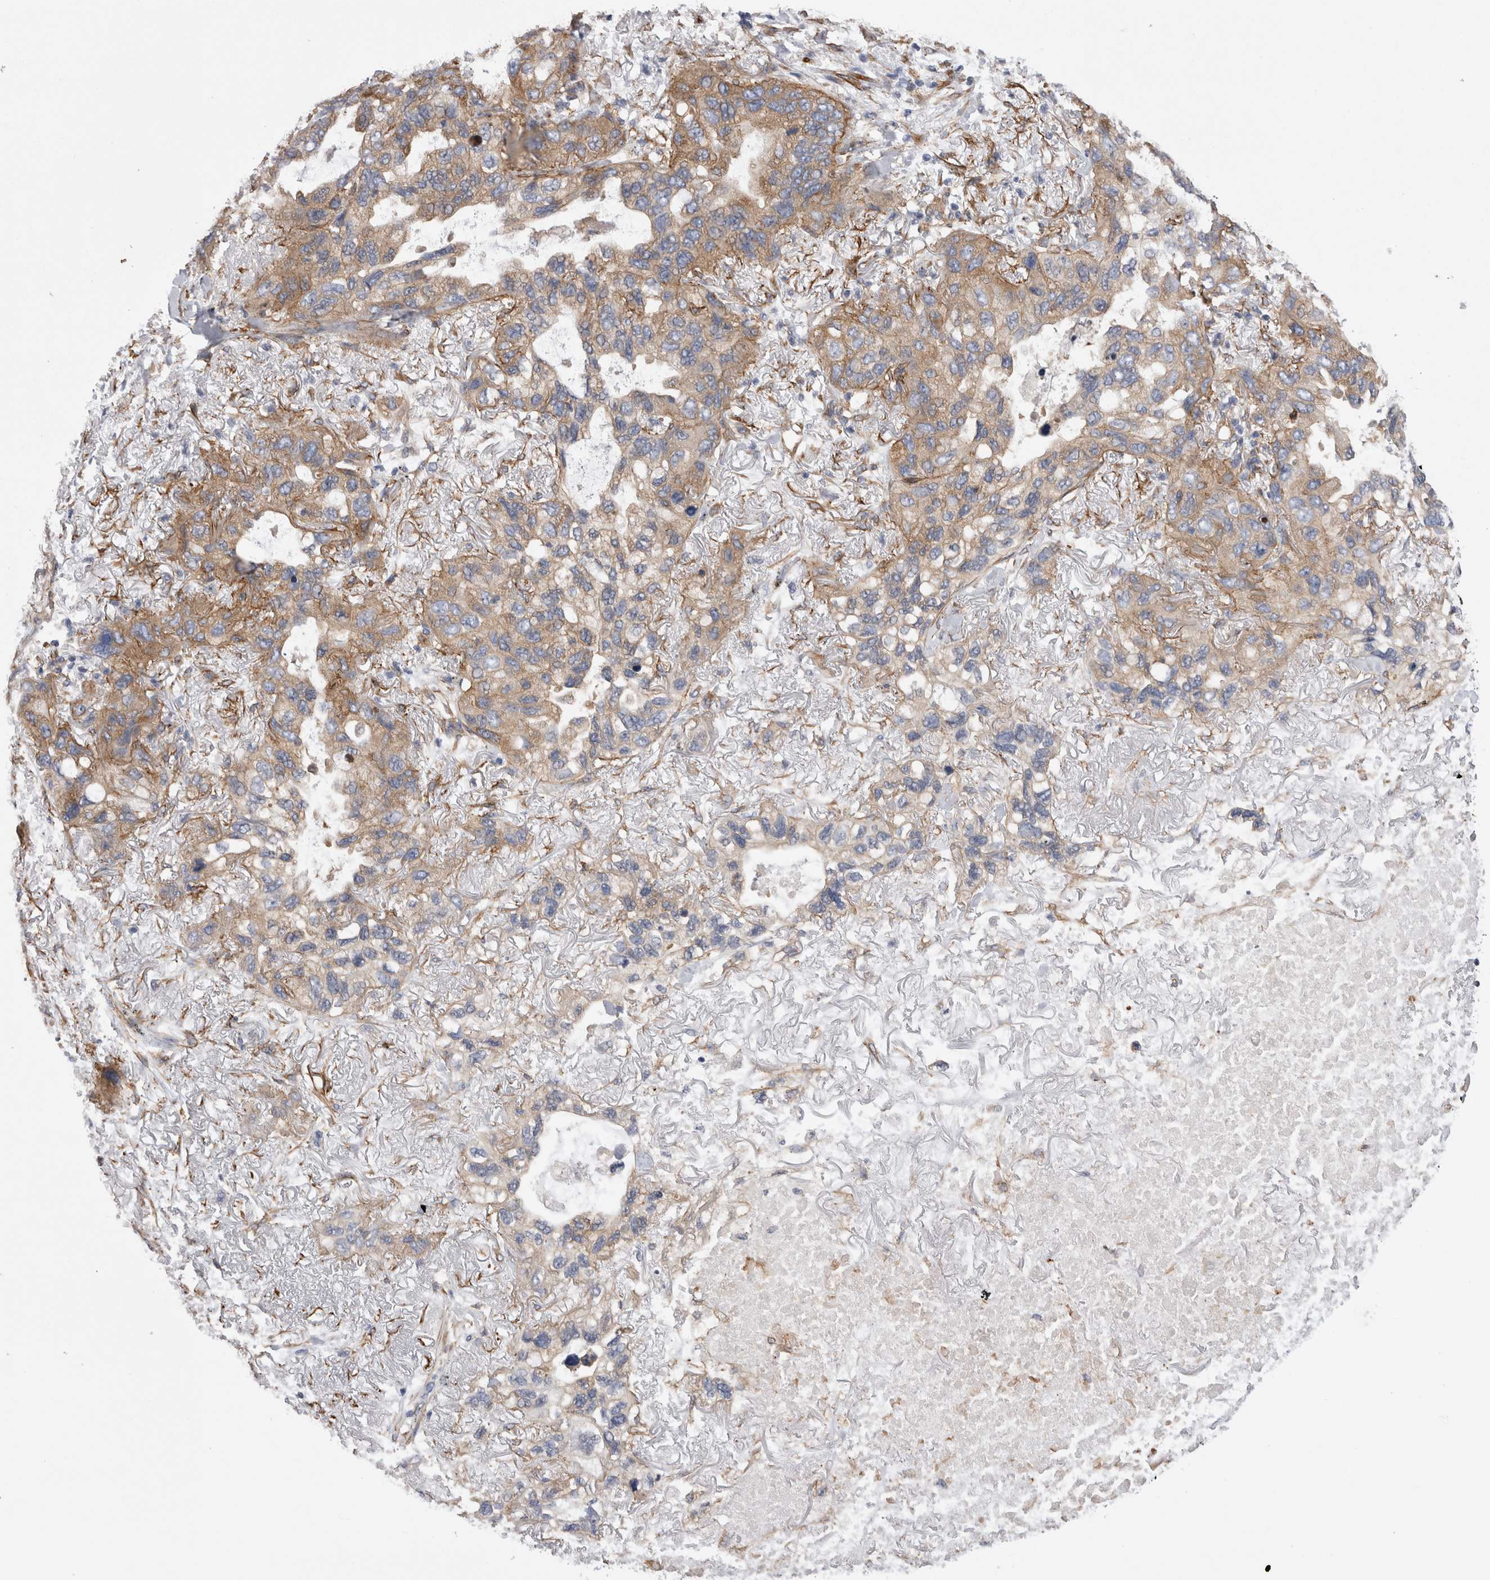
{"staining": {"intensity": "moderate", "quantity": ">75%", "location": "cytoplasmic/membranous"}, "tissue": "lung cancer", "cell_type": "Tumor cells", "image_type": "cancer", "snomed": [{"axis": "morphology", "description": "Squamous cell carcinoma, NOS"}, {"axis": "topography", "description": "Lung"}], "caption": "A brown stain shows moderate cytoplasmic/membranous staining of a protein in lung squamous cell carcinoma tumor cells. (IHC, brightfield microscopy, high magnification).", "gene": "EPRS1", "patient": {"sex": "female", "age": 73}}